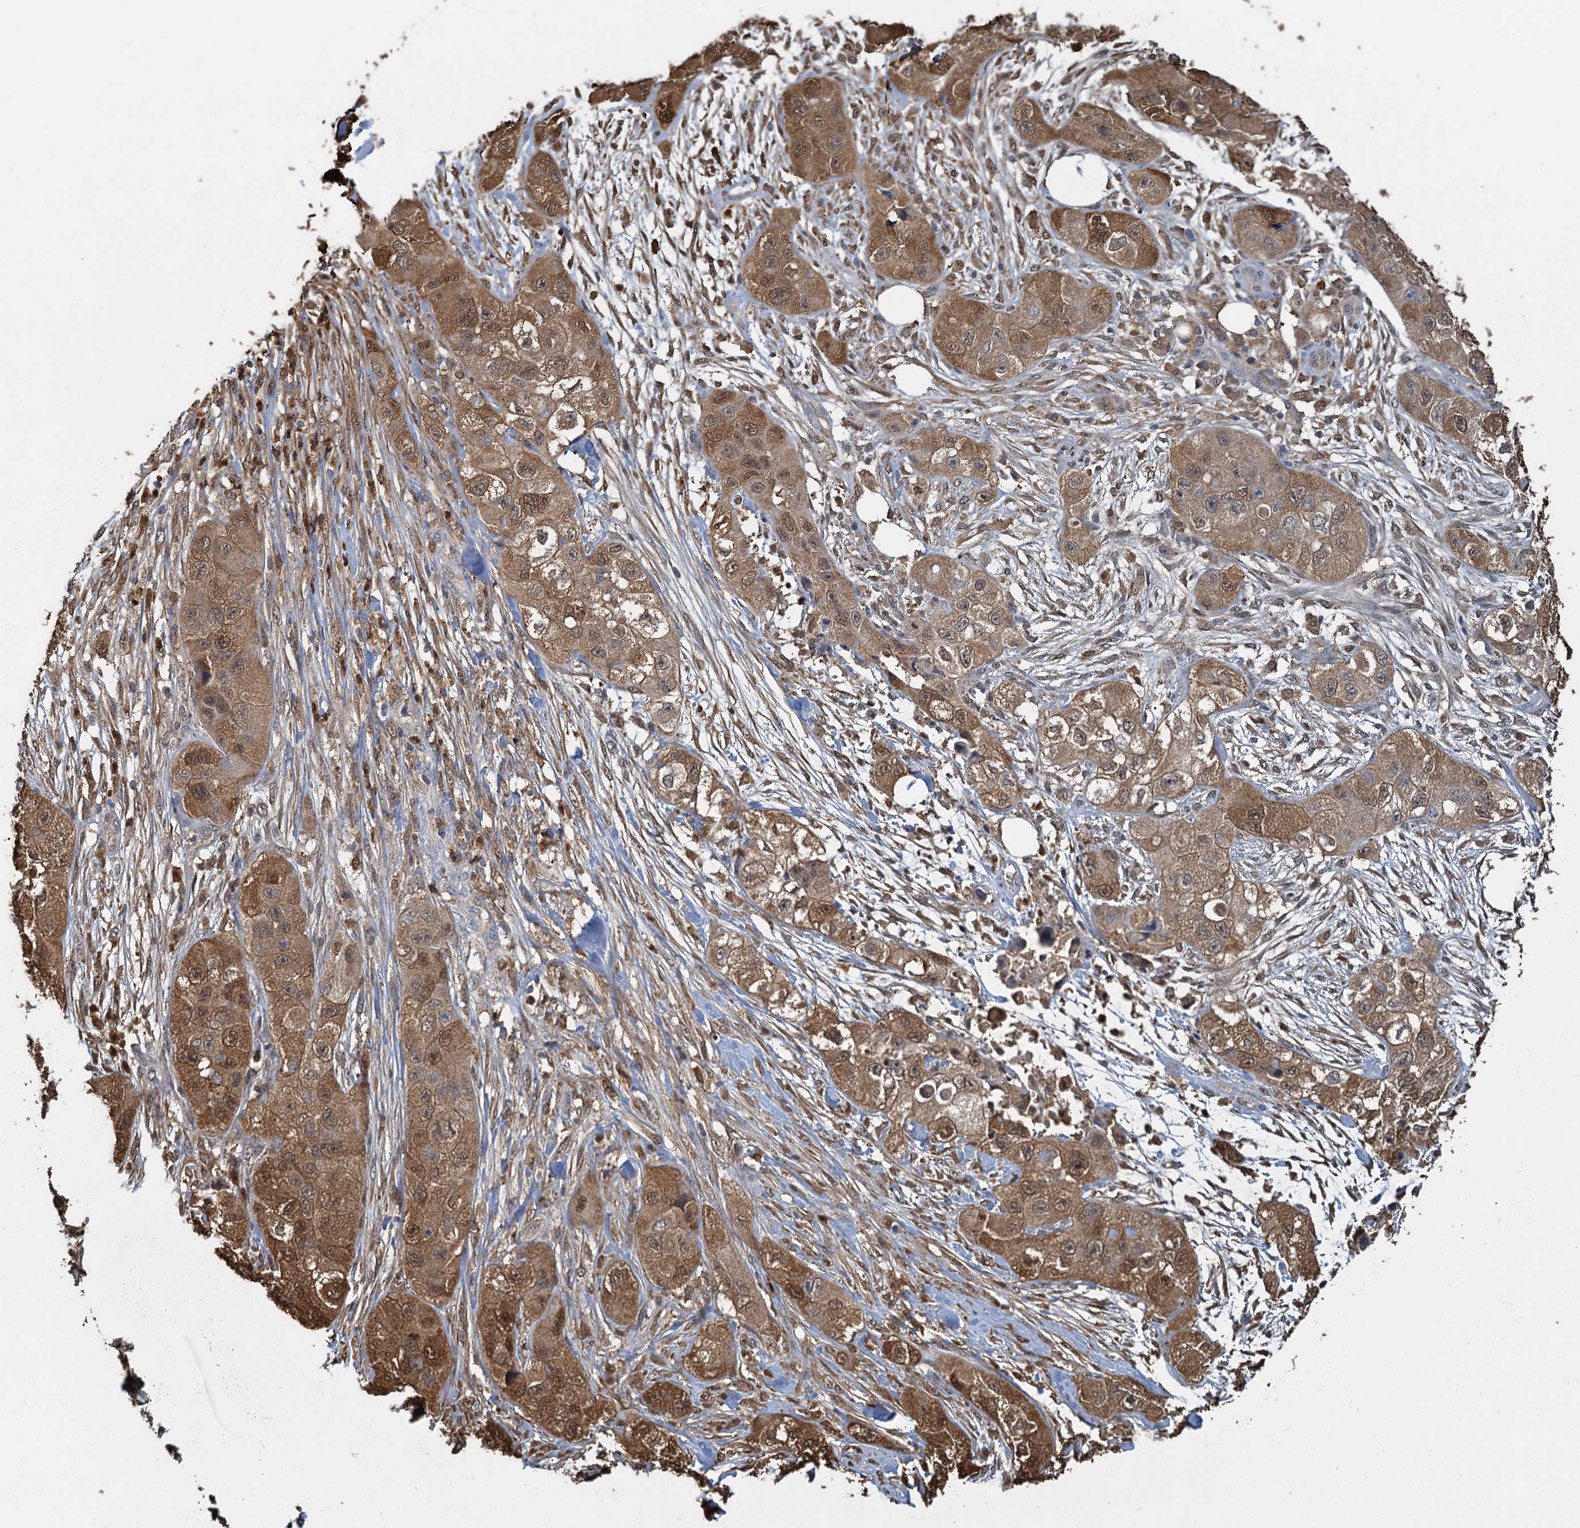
{"staining": {"intensity": "moderate", "quantity": ">75%", "location": "cytoplasmic/membranous,nuclear"}, "tissue": "skin cancer", "cell_type": "Tumor cells", "image_type": "cancer", "snomed": [{"axis": "morphology", "description": "Squamous cell carcinoma, NOS"}, {"axis": "topography", "description": "Skin"}, {"axis": "topography", "description": "Subcutis"}], "caption": "Immunohistochemical staining of human skin cancer (squamous cell carcinoma) exhibits moderate cytoplasmic/membranous and nuclear protein staining in approximately >75% of tumor cells.", "gene": "S100A6", "patient": {"sex": "male", "age": 73}}